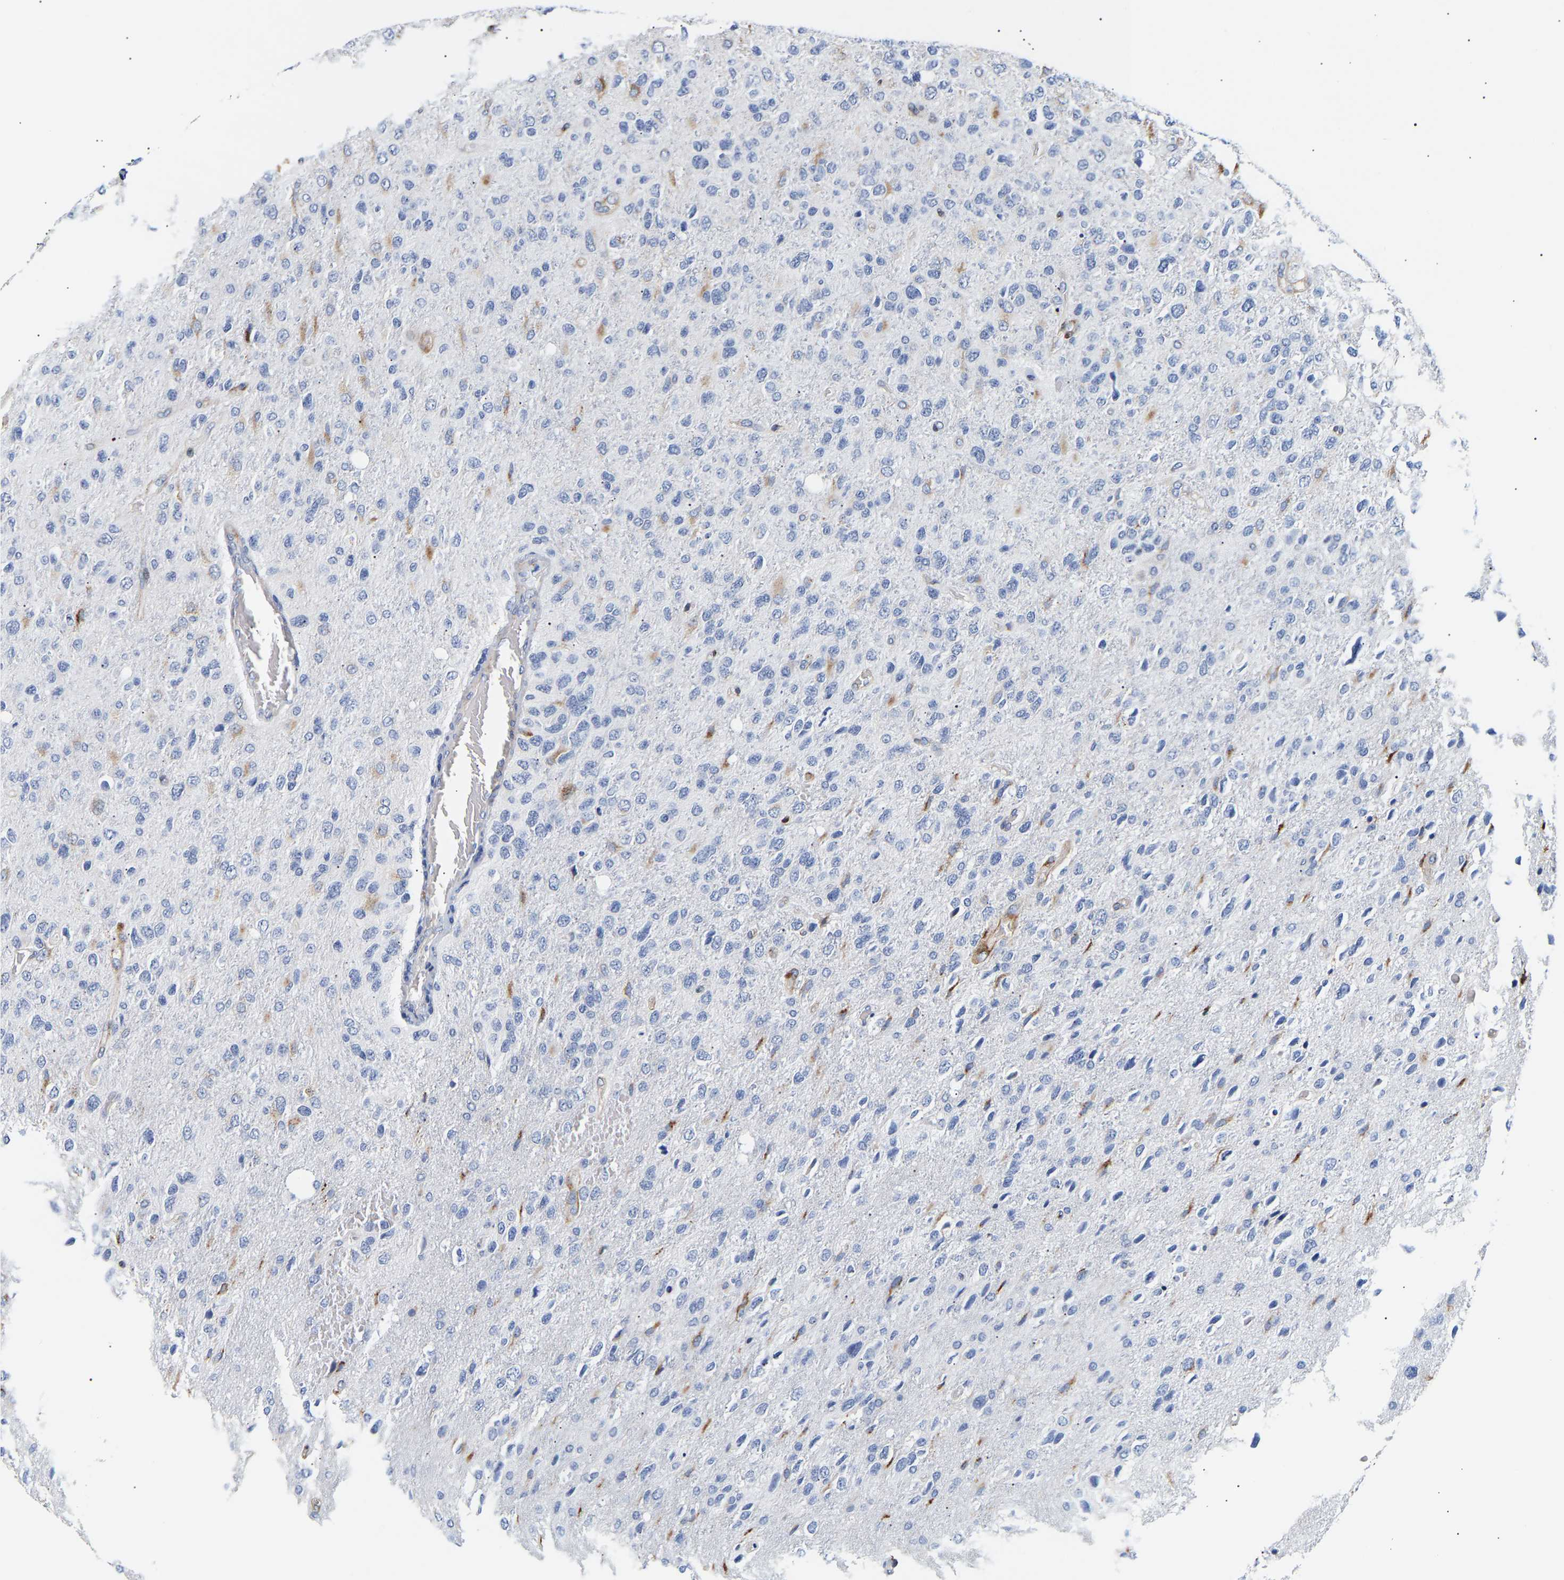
{"staining": {"intensity": "moderate", "quantity": "<25%", "location": "cytoplasmic/membranous"}, "tissue": "glioma", "cell_type": "Tumor cells", "image_type": "cancer", "snomed": [{"axis": "morphology", "description": "Glioma, malignant, High grade"}, {"axis": "topography", "description": "Brain"}], "caption": "Immunohistochemical staining of malignant glioma (high-grade) demonstrates moderate cytoplasmic/membranous protein staining in about <25% of tumor cells.", "gene": "IGFBP7", "patient": {"sex": "female", "age": 58}}